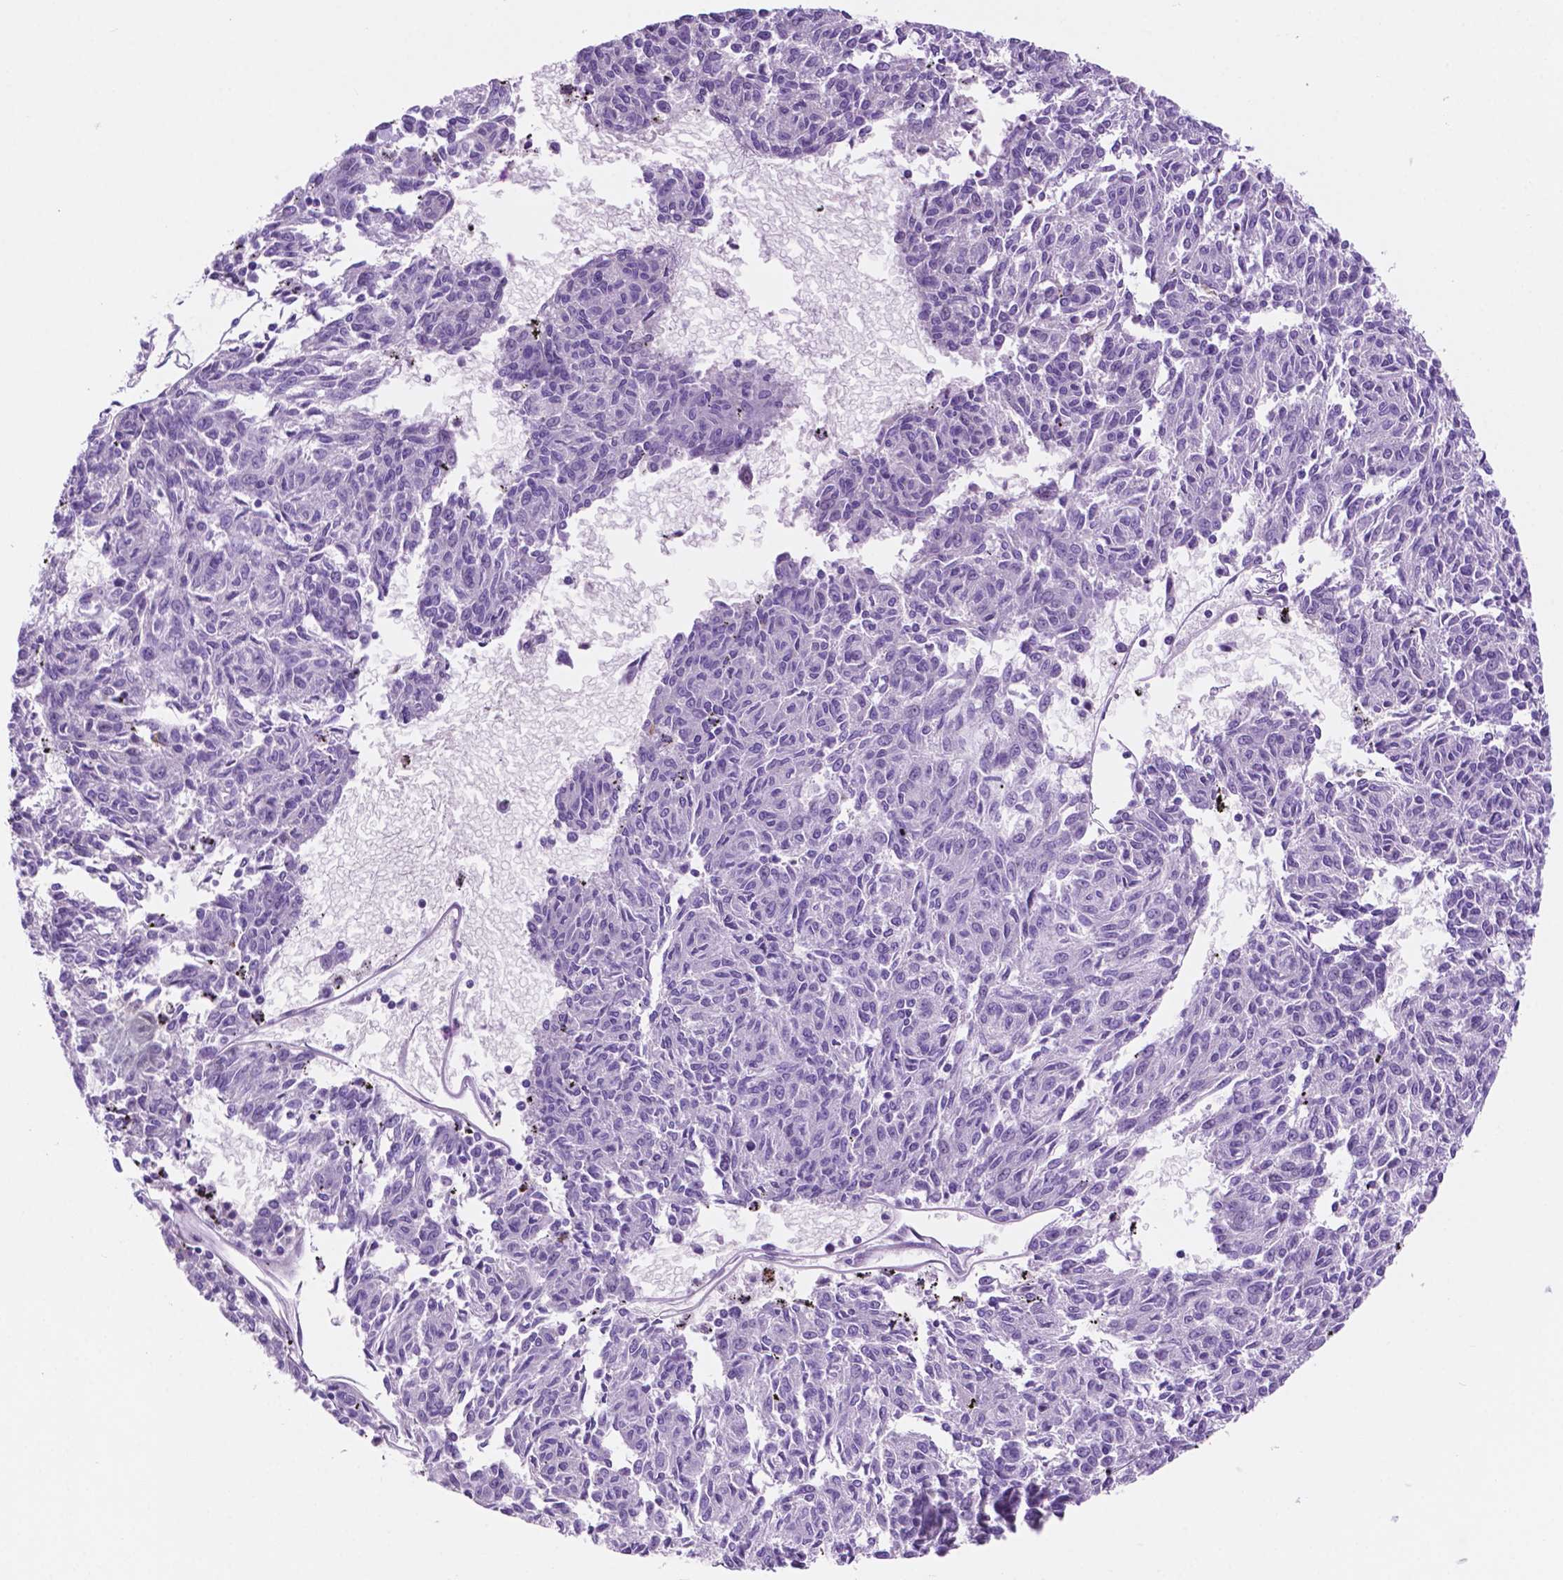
{"staining": {"intensity": "negative", "quantity": "none", "location": "none"}, "tissue": "melanoma", "cell_type": "Tumor cells", "image_type": "cancer", "snomed": [{"axis": "morphology", "description": "Malignant melanoma, NOS"}, {"axis": "topography", "description": "Skin"}], "caption": "Tumor cells show no significant protein staining in malignant melanoma.", "gene": "ACY3", "patient": {"sex": "female", "age": 72}}